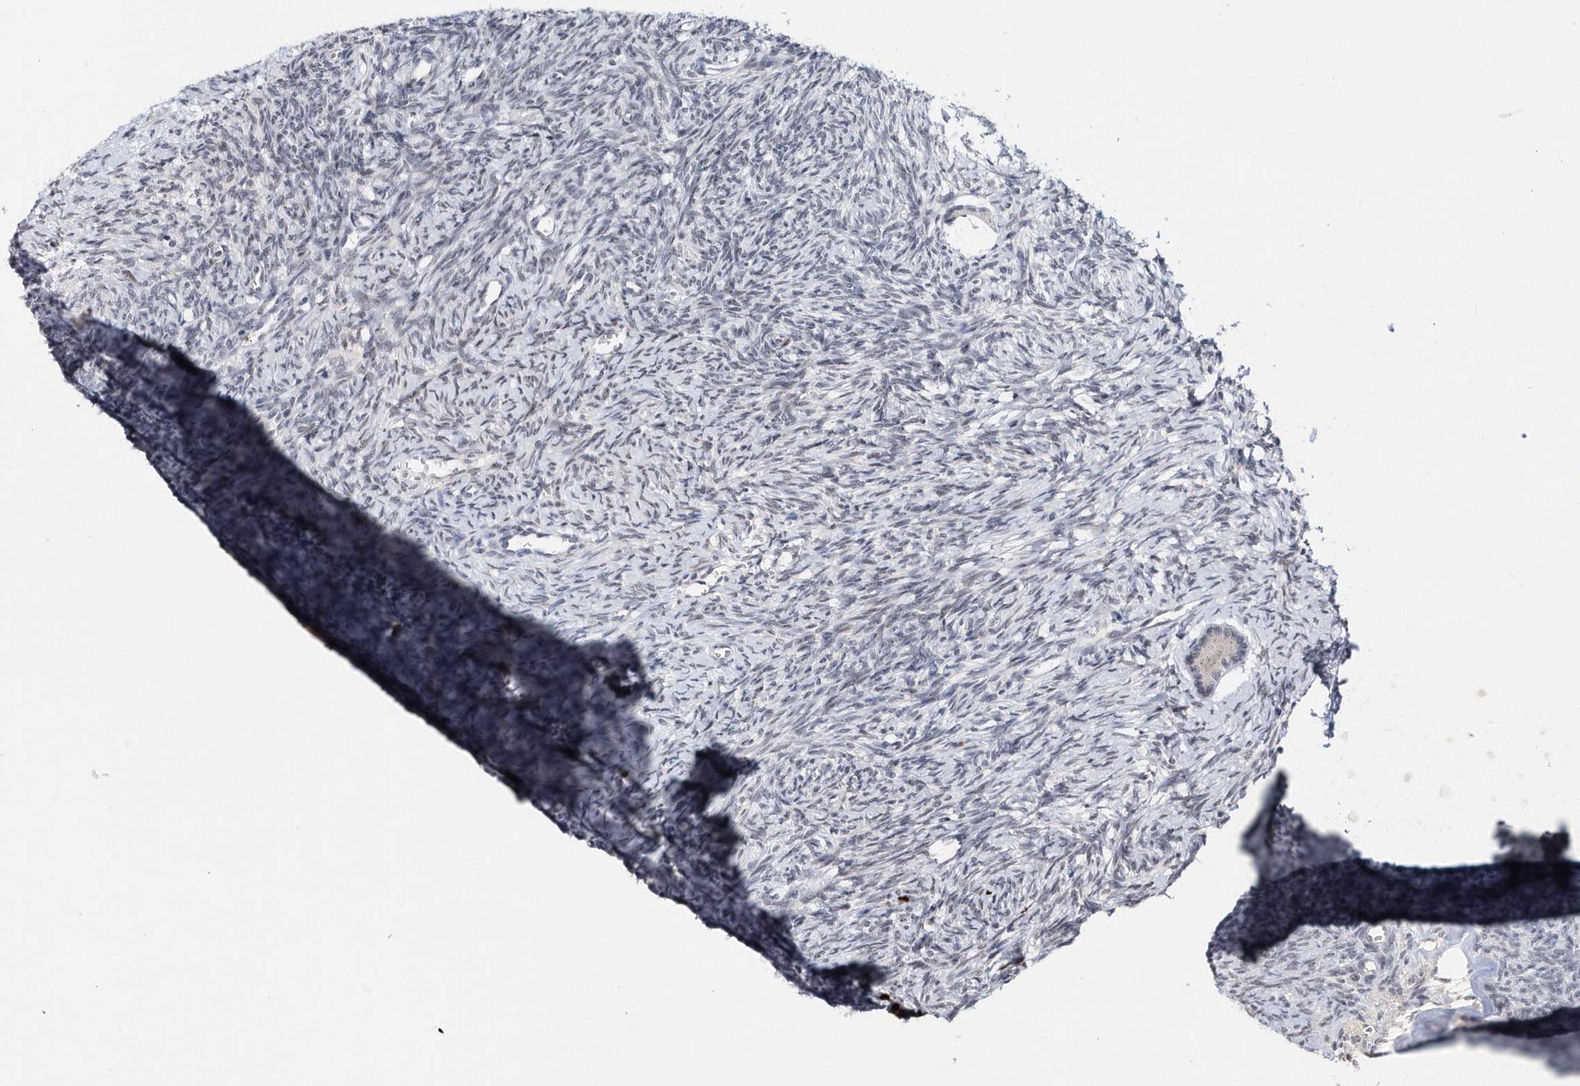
{"staining": {"intensity": "negative", "quantity": "none", "location": "none"}, "tissue": "ovary", "cell_type": "Follicle cells", "image_type": "normal", "snomed": [{"axis": "morphology", "description": "Normal tissue, NOS"}, {"axis": "topography", "description": "Ovary"}], "caption": "Human ovary stained for a protein using immunohistochemistry (IHC) displays no positivity in follicle cells.", "gene": "ASCL4", "patient": {"sex": "female", "age": 39}}